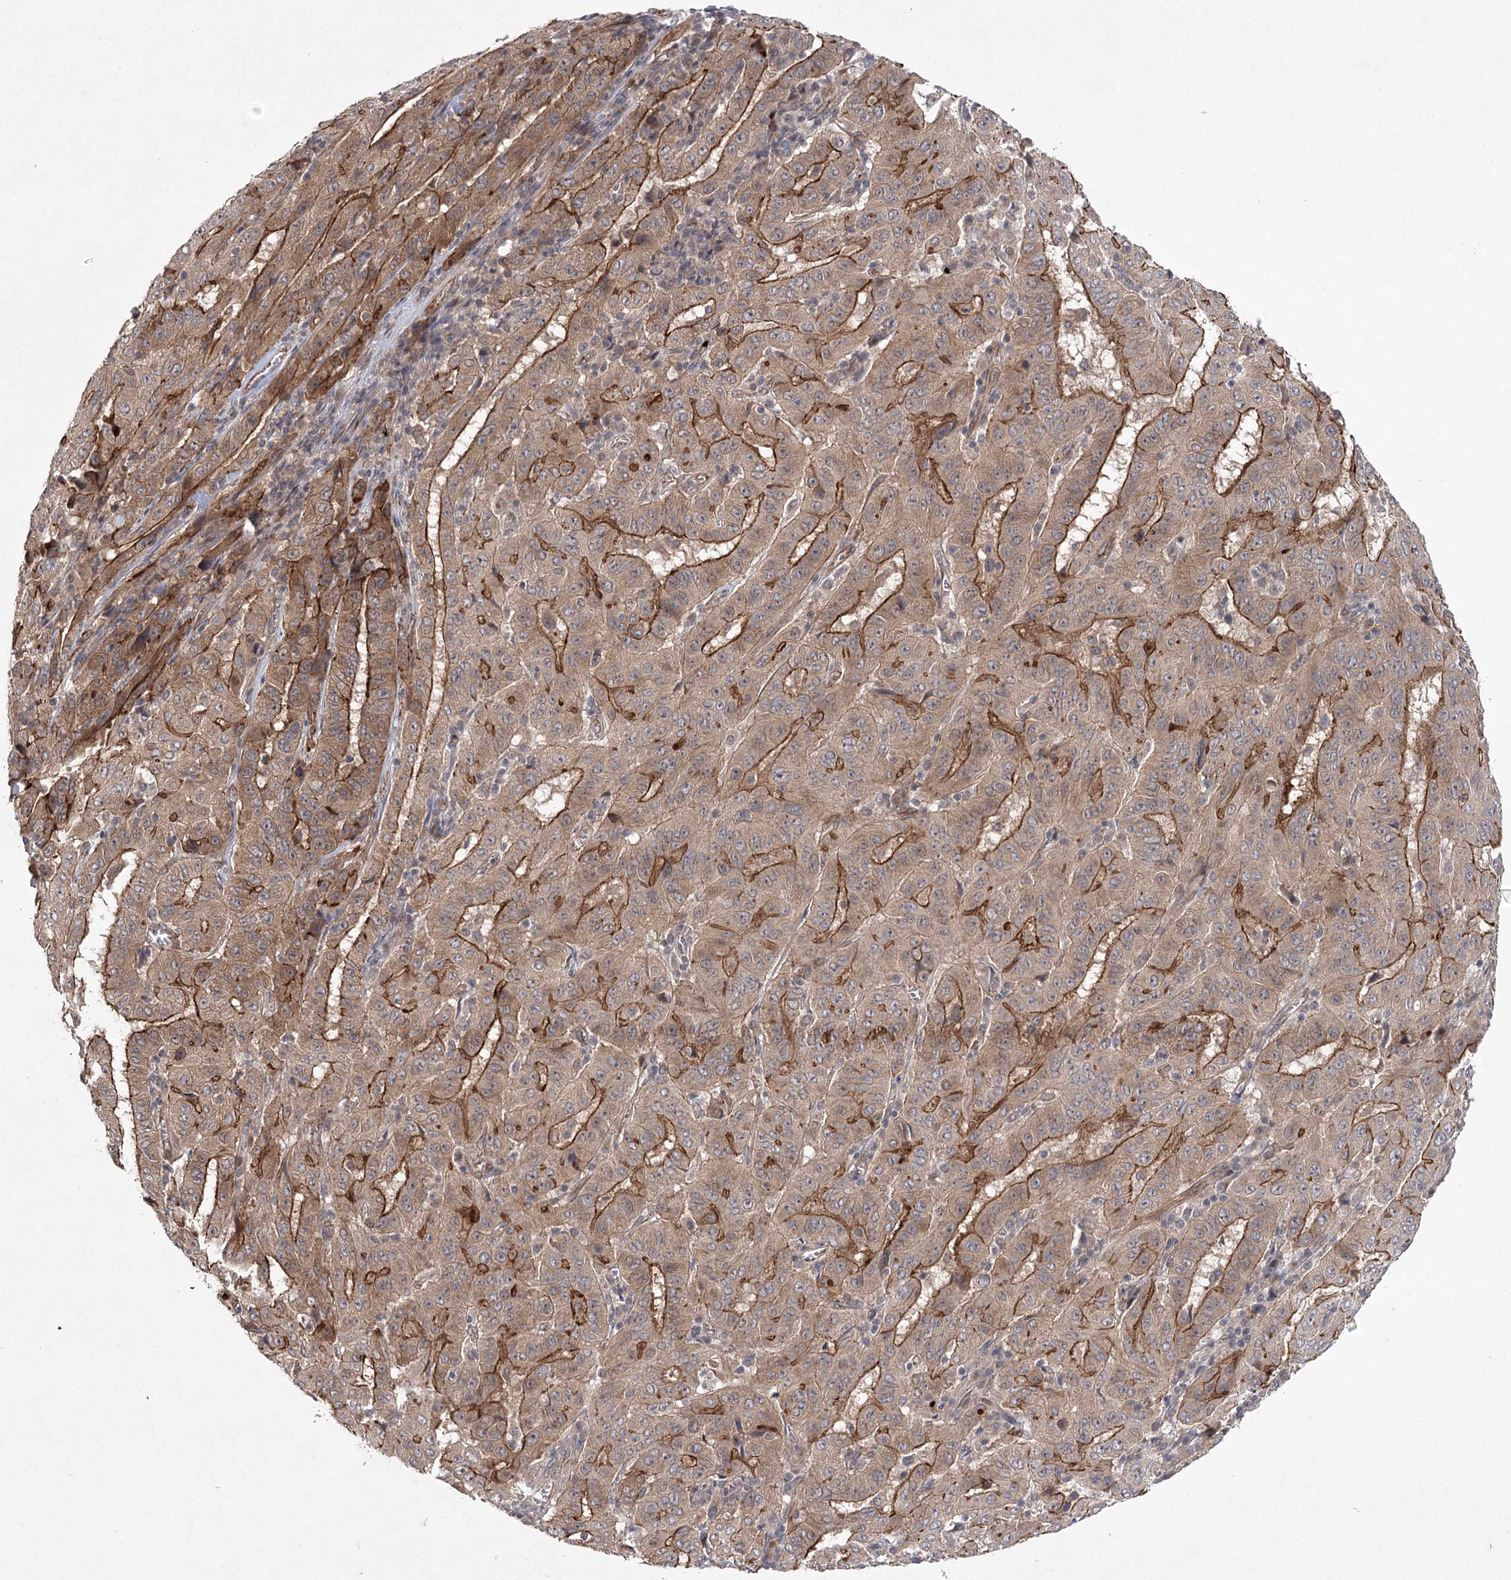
{"staining": {"intensity": "strong", "quantity": ">75%", "location": "cytoplasmic/membranous"}, "tissue": "pancreatic cancer", "cell_type": "Tumor cells", "image_type": "cancer", "snomed": [{"axis": "morphology", "description": "Adenocarcinoma, NOS"}, {"axis": "topography", "description": "Pancreas"}], "caption": "High-magnification brightfield microscopy of pancreatic cancer stained with DAB (3,3'-diaminobenzidine) (brown) and counterstained with hematoxylin (blue). tumor cells exhibit strong cytoplasmic/membranous positivity is seen in approximately>75% of cells. (IHC, brightfield microscopy, high magnification).", "gene": "METTL24", "patient": {"sex": "male", "age": 63}}